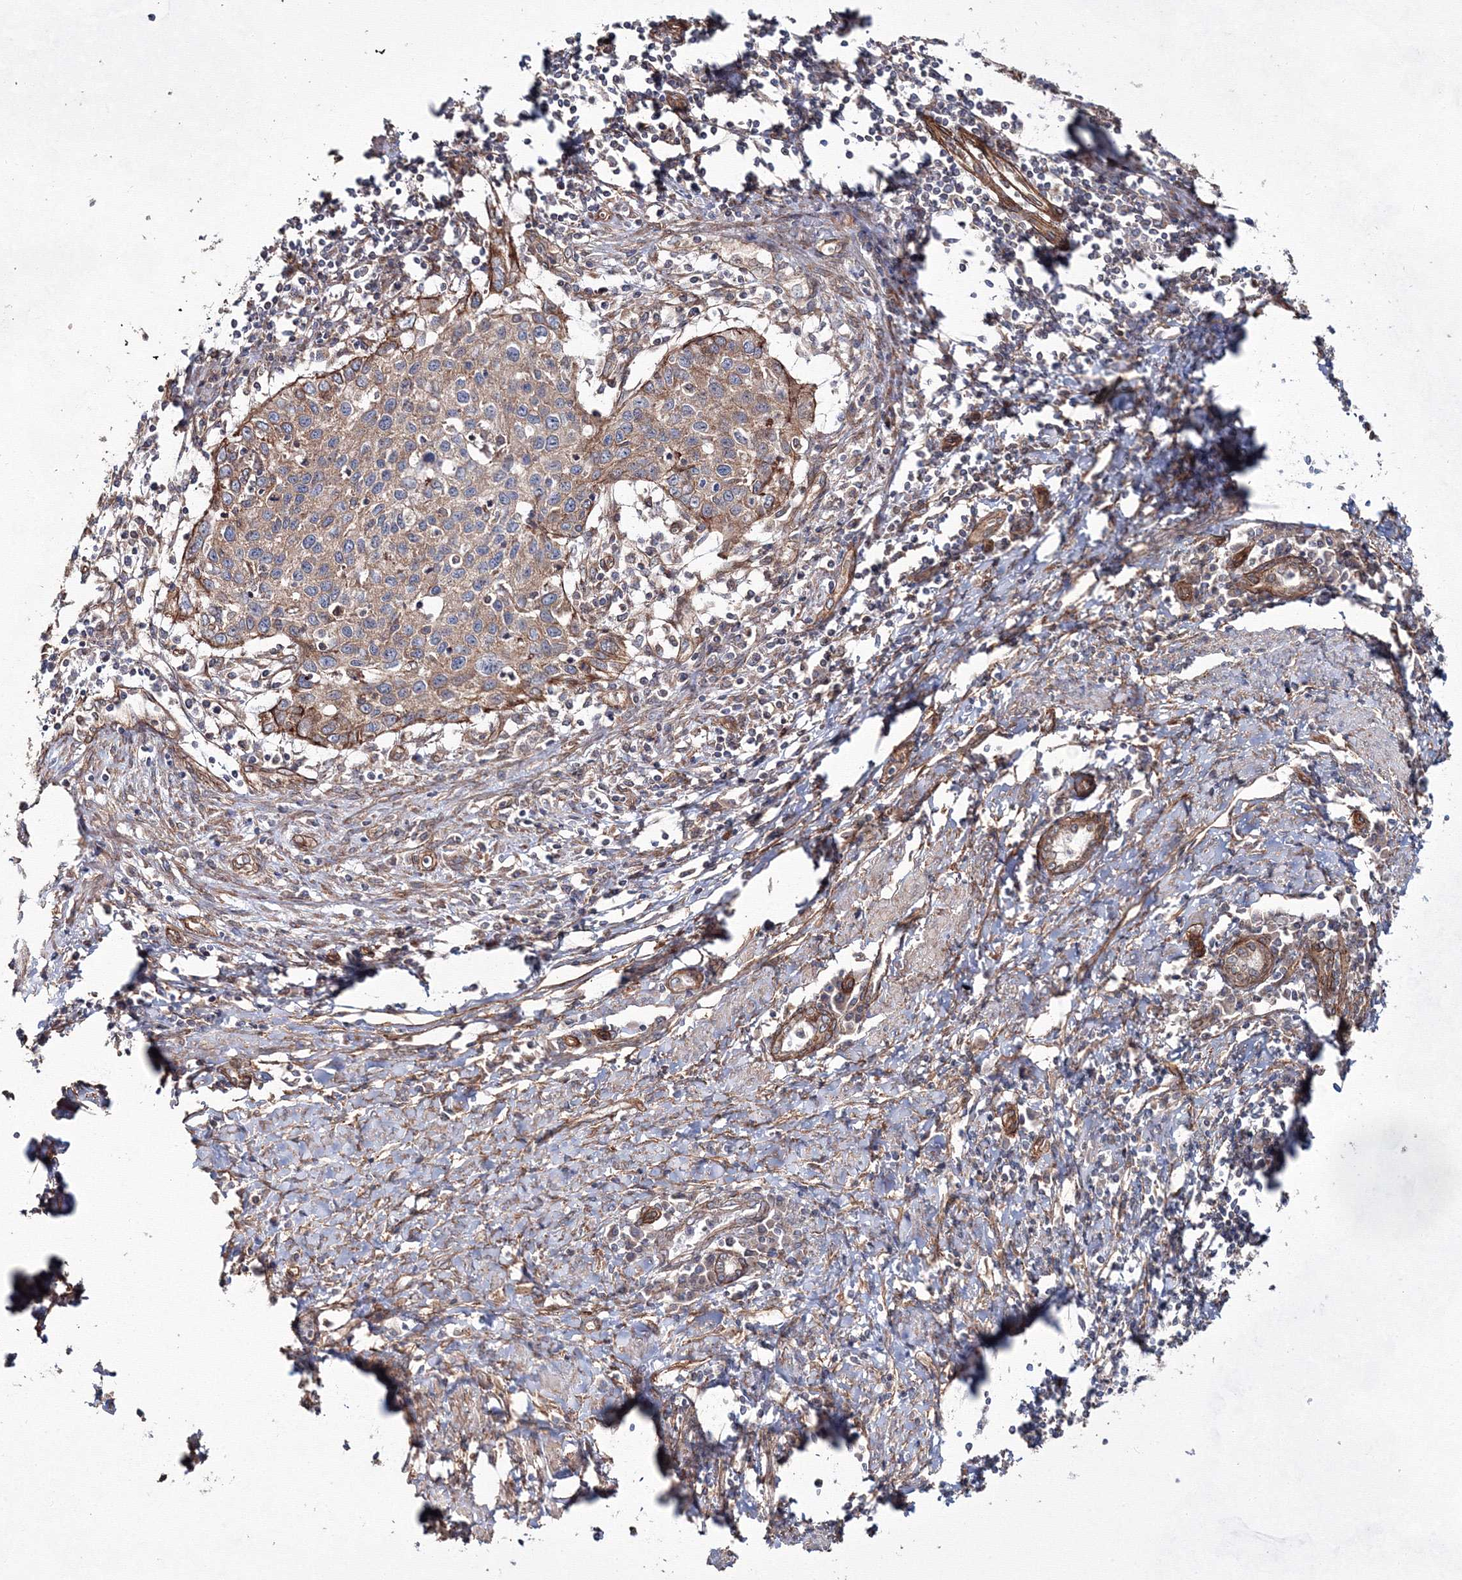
{"staining": {"intensity": "weak", "quantity": ">75%", "location": "cytoplasmic/membranous"}, "tissue": "cervical cancer", "cell_type": "Tumor cells", "image_type": "cancer", "snomed": [{"axis": "morphology", "description": "Squamous cell carcinoma, NOS"}, {"axis": "topography", "description": "Cervix"}], "caption": "Brown immunohistochemical staining in human cervical cancer displays weak cytoplasmic/membranous positivity in about >75% of tumor cells.", "gene": "EXOC6", "patient": {"sex": "female", "age": 32}}